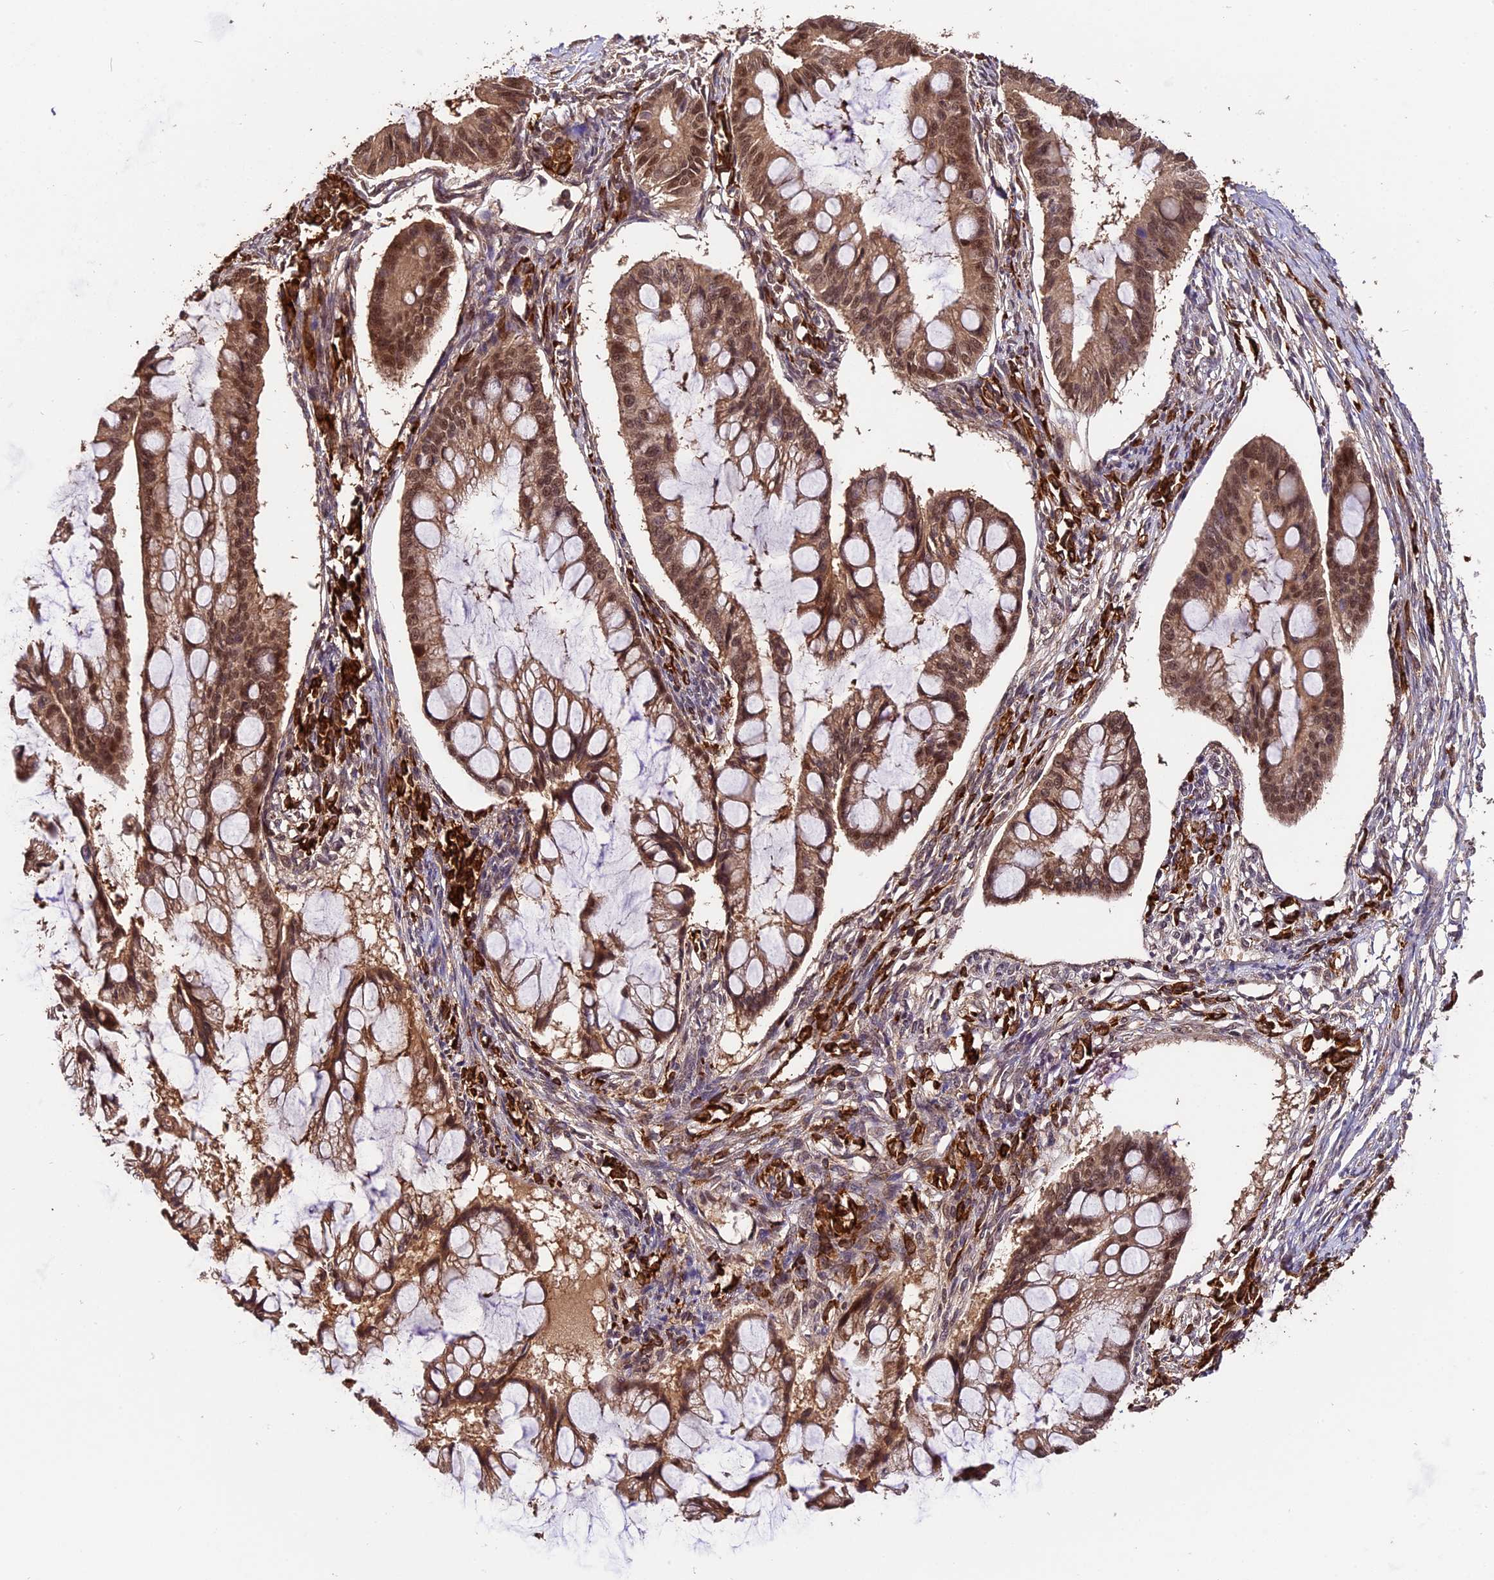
{"staining": {"intensity": "moderate", "quantity": ">75%", "location": "cytoplasmic/membranous,nuclear"}, "tissue": "ovarian cancer", "cell_type": "Tumor cells", "image_type": "cancer", "snomed": [{"axis": "morphology", "description": "Cystadenocarcinoma, mucinous, NOS"}, {"axis": "topography", "description": "Ovary"}], "caption": "A histopathology image of human ovarian cancer stained for a protein exhibits moderate cytoplasmic/membranous and nuclear brown staining in tumor cells.", "gene": "TRMT1", "patient": {"sex": "female", "age": 73}}